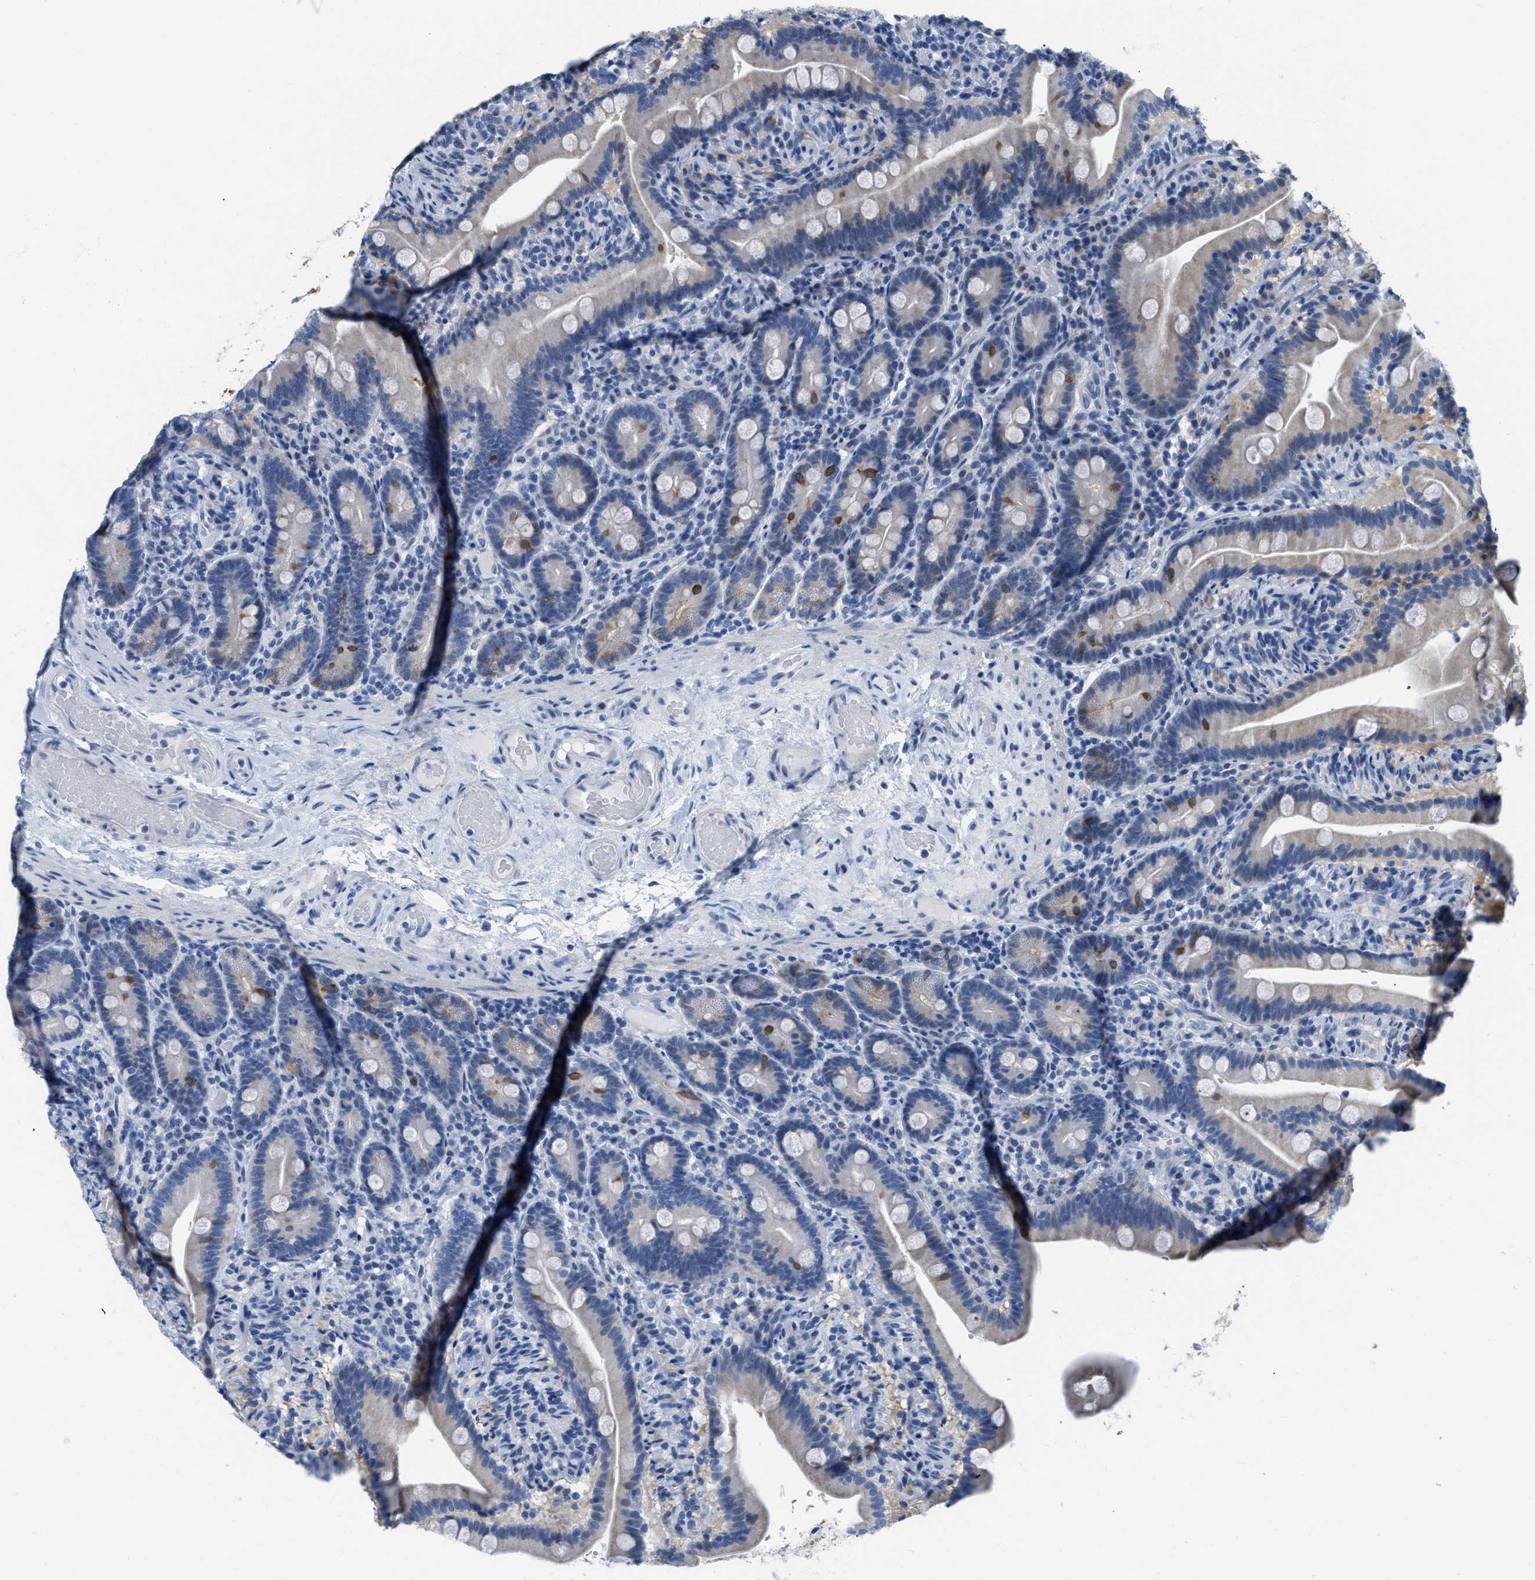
{"staining": {"intensity": "moderate", "quantity": "<25%", "location": "cytoplasmic/membranous"}, "tissue": "duodenum", "cell_type": "Glandular cells", "image_type": "normal", "snomed": [{"axis": "morphology", "description": "Normal tissue, NOS"}, {"axis": "topography", "description": "Duodenum"}], "caption": "Moderate cytoplasmic/membranous positivity is seen in approximately <25% of glandular cells in normal duodenum. (Stains: DAB in brown, nuclei in blue, Microscopy: brightfield microscopy at high magnification).", "gene": "CRYM", "patient": {"sex": "male", "age": 54}}